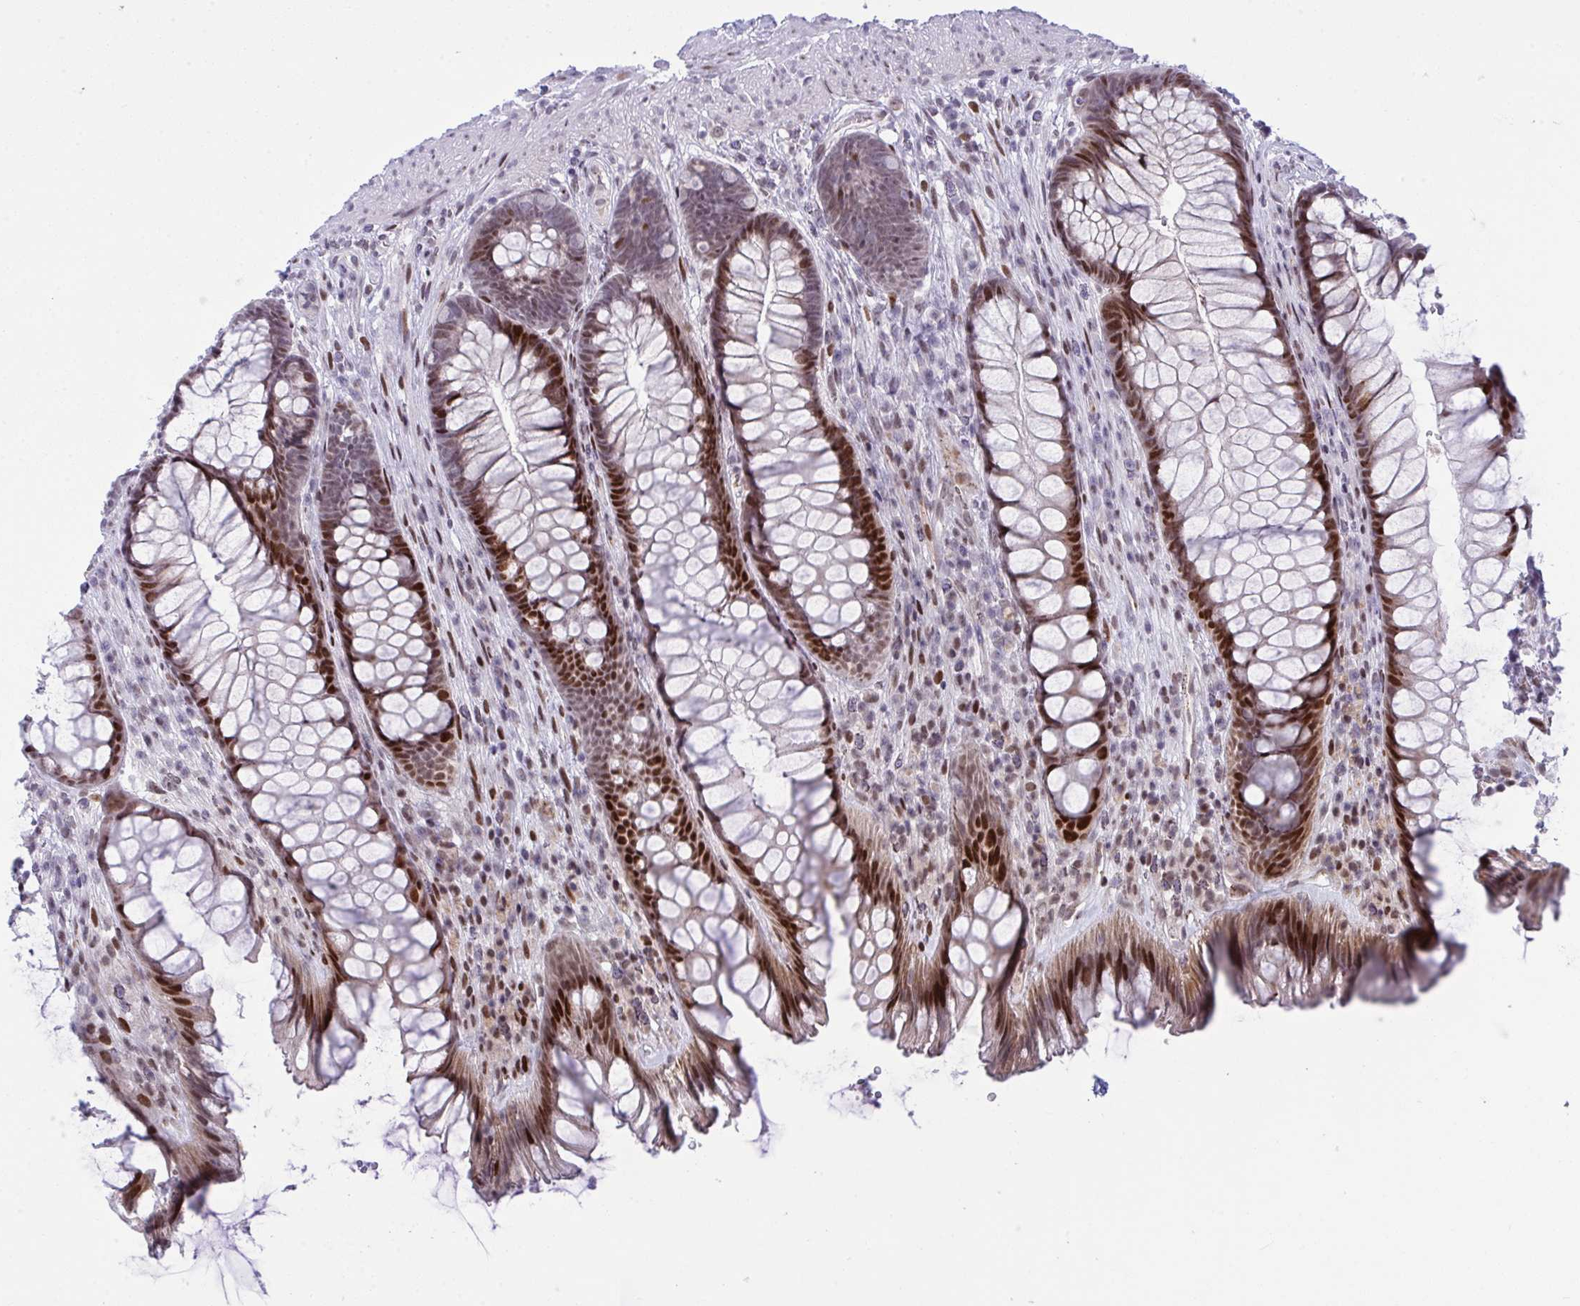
{"staining": {"intensity": "strong", "quantity": "25%-75%", "location": "nuclear"}, "tissue": "rectum", "cell_type": "Glandular cells", "image_type": "normal", "snomed": [{"axis": "morphology", "description": "Normal tissue, NOS"}, {"axis": "topography", "description": "Rectum"}], "caption": "Rectum stained for a protein (brown) shows strong nuclear positive staining in approximately 25%-75% of glandular cells.", "gene": "ZFHX3", "patient": {"sex": "male", "age": 53}}